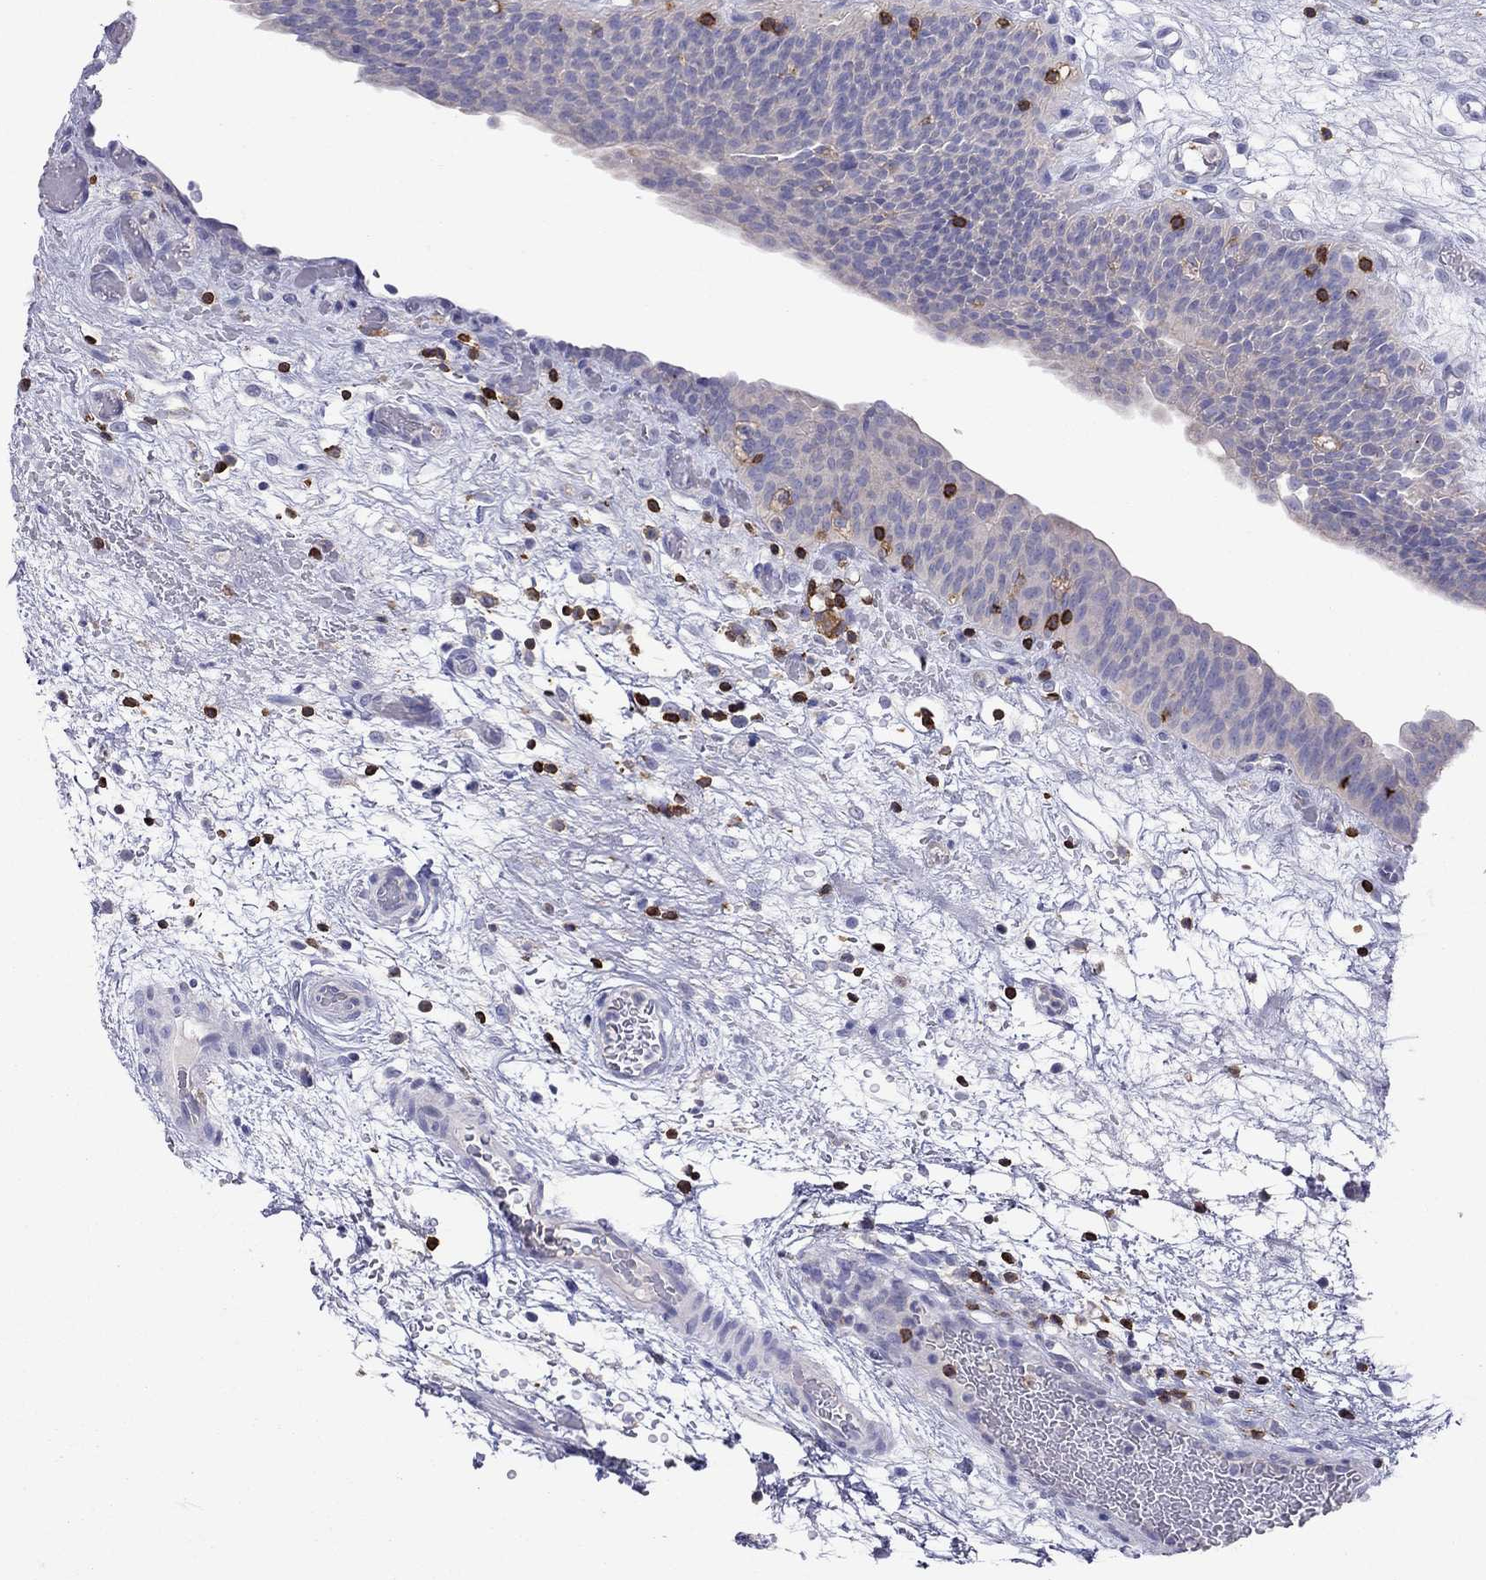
{"staining": {"intensity": "negative", "quantity": "none", "location": "none"}, "tissue": "urinary bladder", "cell_type": "Urothelial cells", "image_type": "normal", "snomed": [{"axis": "morphology", "description": "Normal tissue, NOS"}, {"axis": "topography", "description": "Urinary bladder"}], "caption": "Human urinary bladder stained for a protein using IHC shows no expression in urothelial cells.", "gene": "ENSG00000288637", "patient": {"sex": "male", "age": 76}}